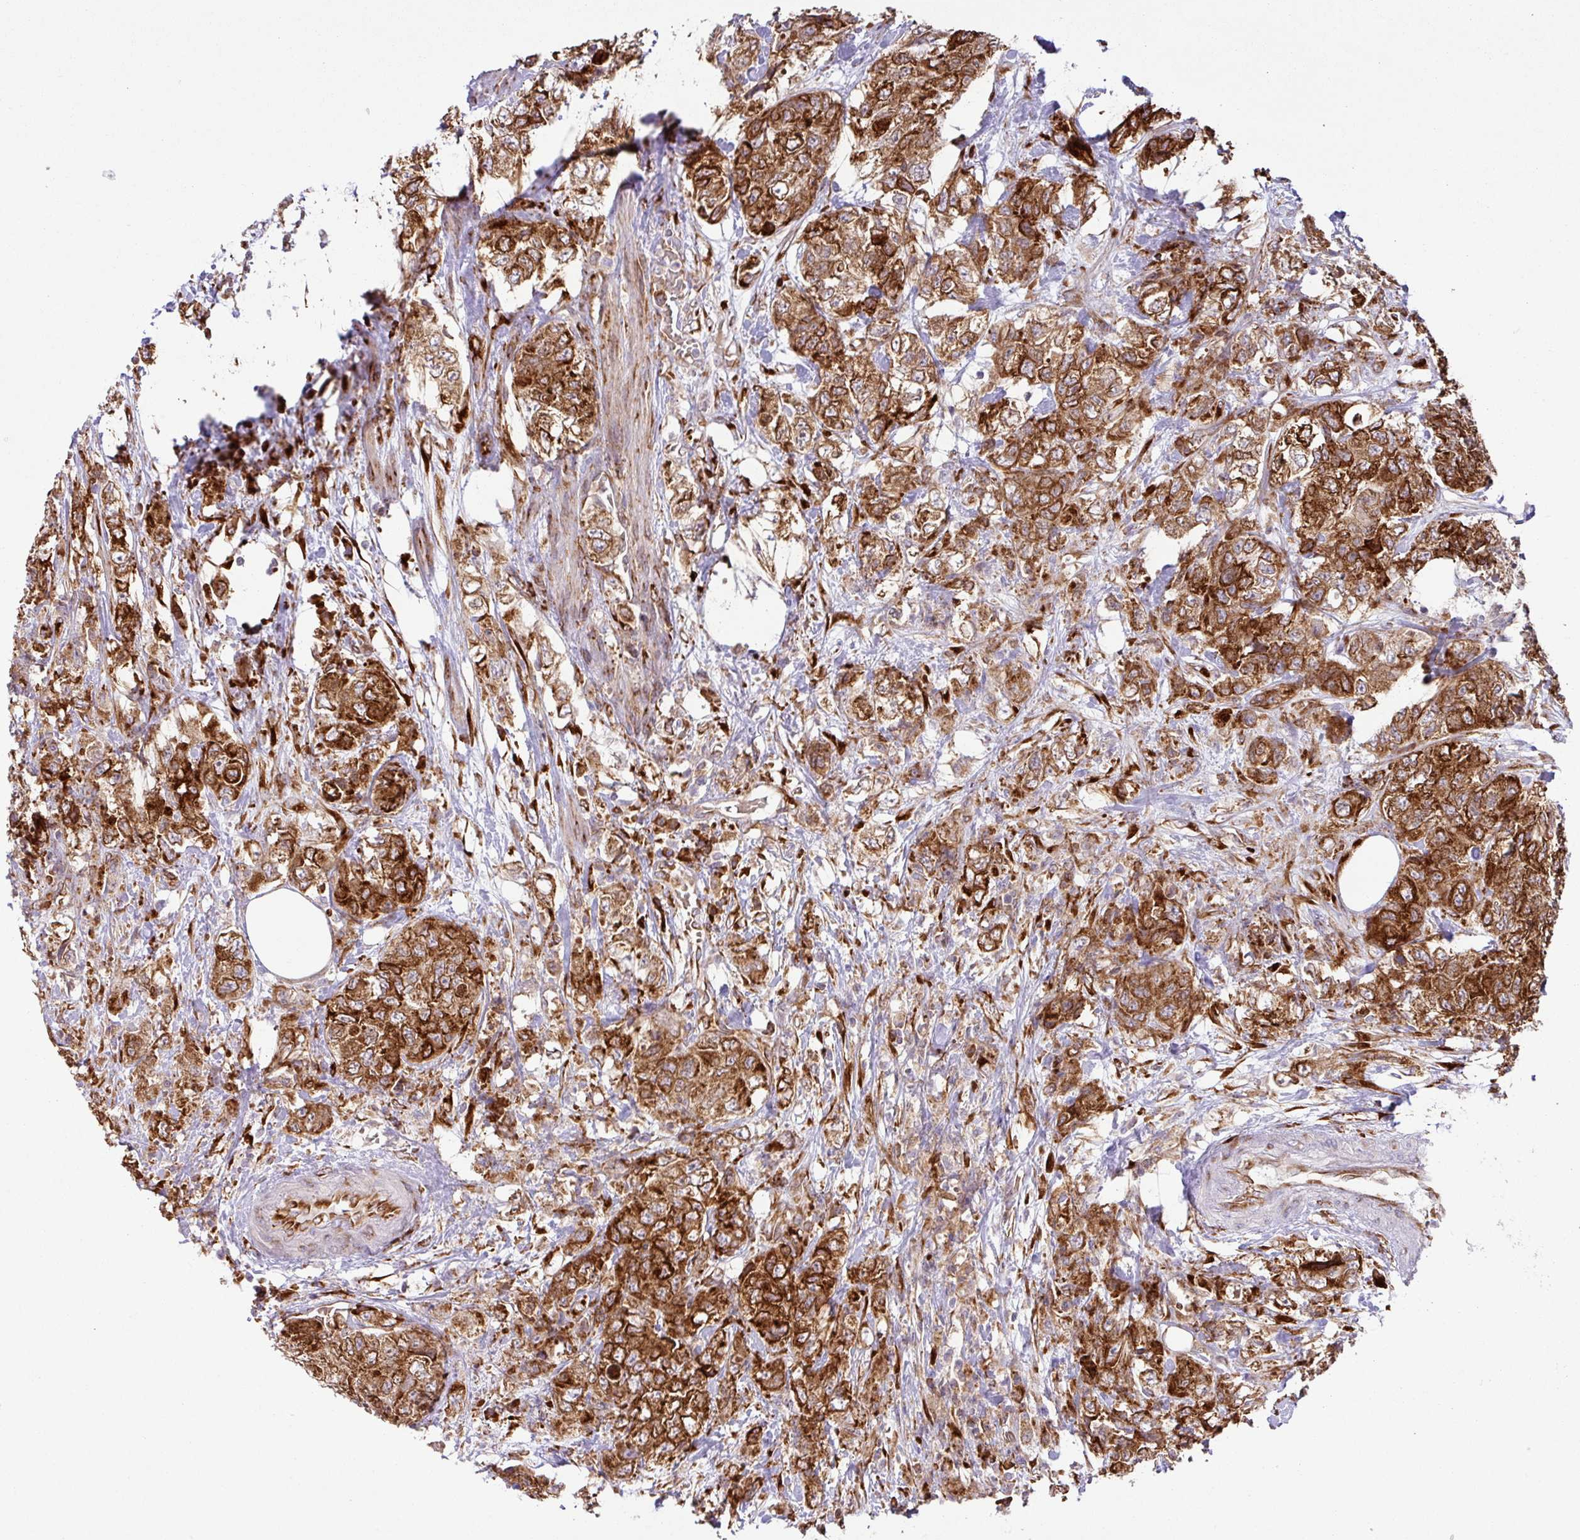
{"staining": {"intensity": "strong", "quantity": ">75%", "location": "cytoplasmic/membranous"}, "tissue": "urothelial cancer", "cell_type": "Tumor cells", "image_type": "cancer", "snomed": [{"axis": "morphology", "description": "Urothelial carcinoma, High grade"}, {"axis": "topography", "description": "Urinary bladder"}], "caption": "Urothelial carcinoma (high-grade) stained with a brown dye demonstrates strong cytoplasmic/membranous positive staining in about >75% of tumor cells.", "gene": "SLC39A7", "patient": {"sex": "female", "age": 78}}